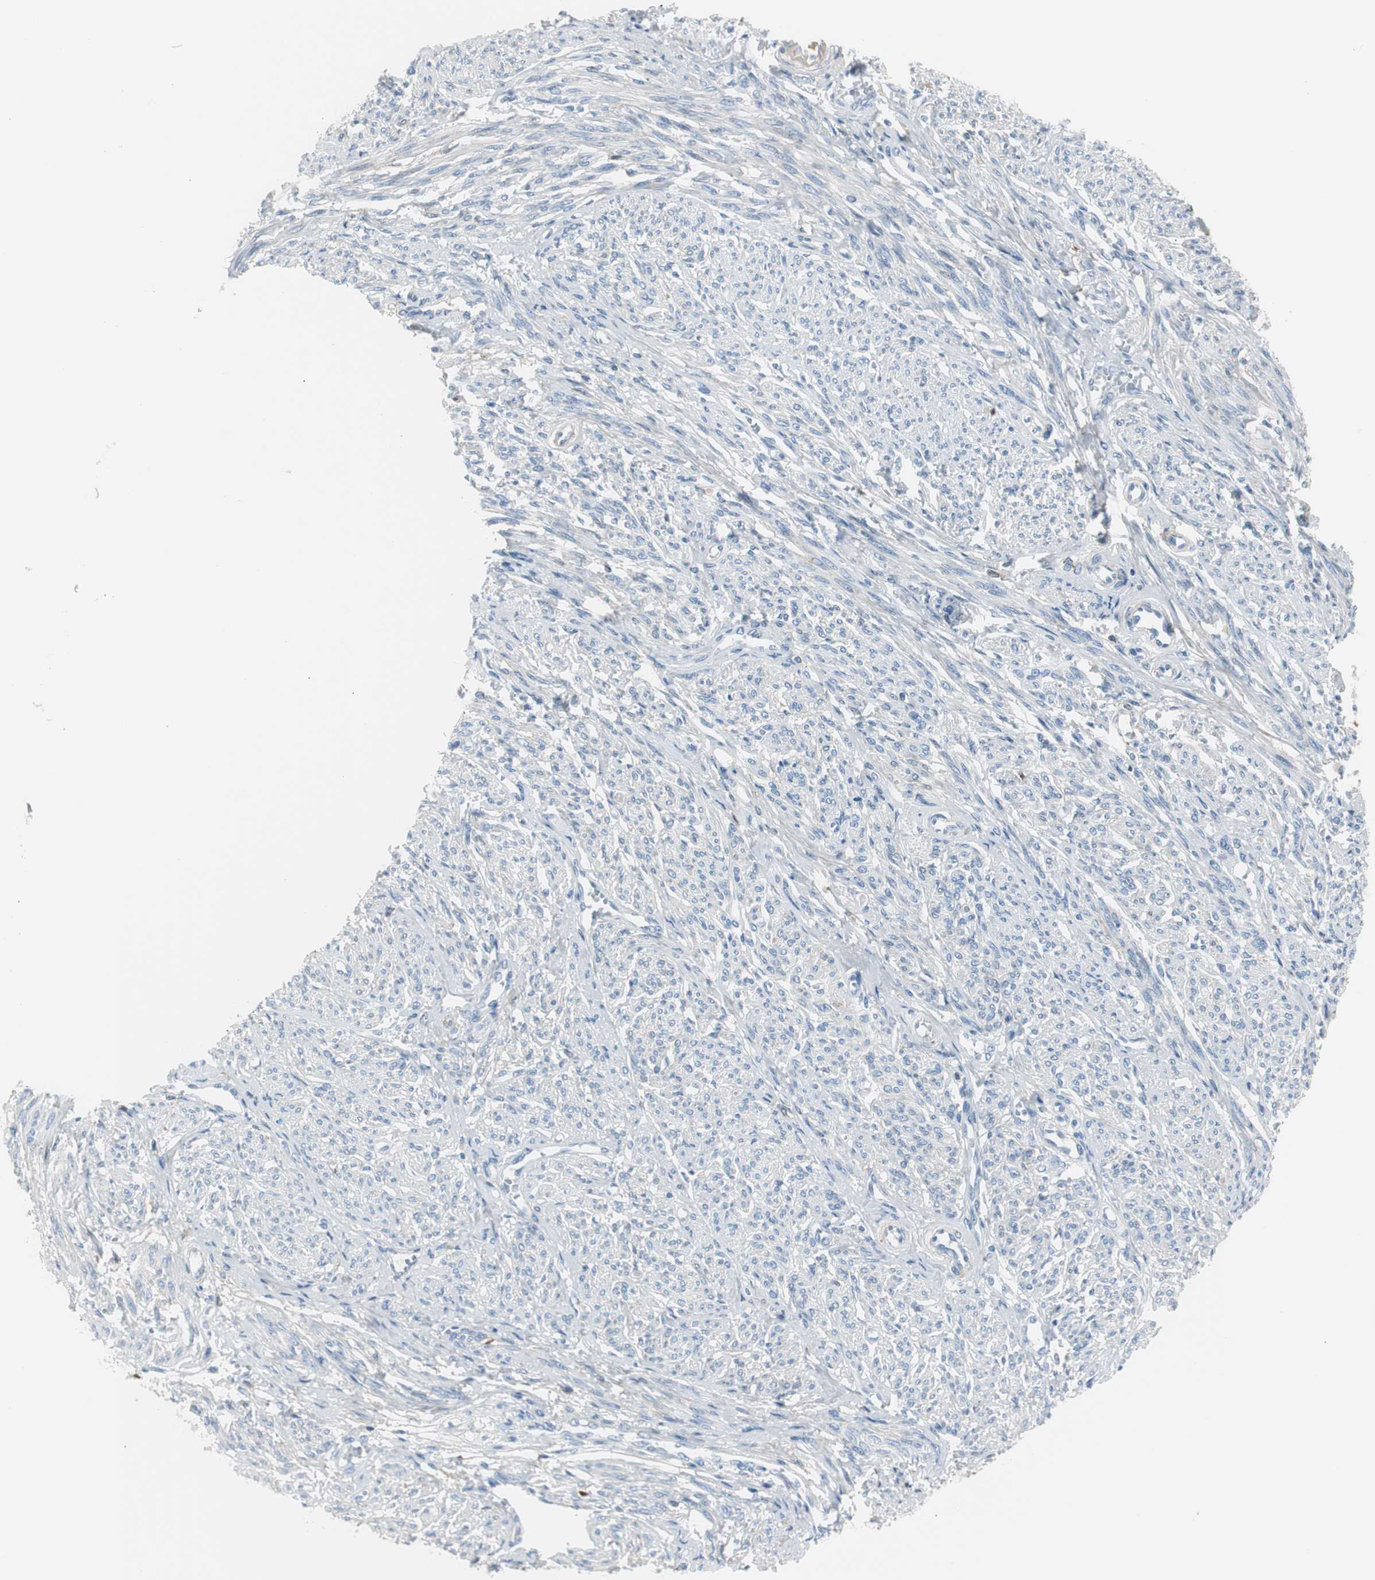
{"staining": {"intensity": "negative", "quantity": "none", "location": "none"}, "tissue": "smooth muscle", "cell_type": "Smooth muscle cells", "image_type": "normal", "snomed": [{"axis": "morphology", "description": "Normal tissue, NOS"}, {"axis": "topography", "description": "Smooth muscle"}], "caption": "Protein analysis of benign smooth muscle reveals no significant expression in smooth muscle cells.", "gene": "SERPINF1", "patient": {"sex": "female", "age": 65}}